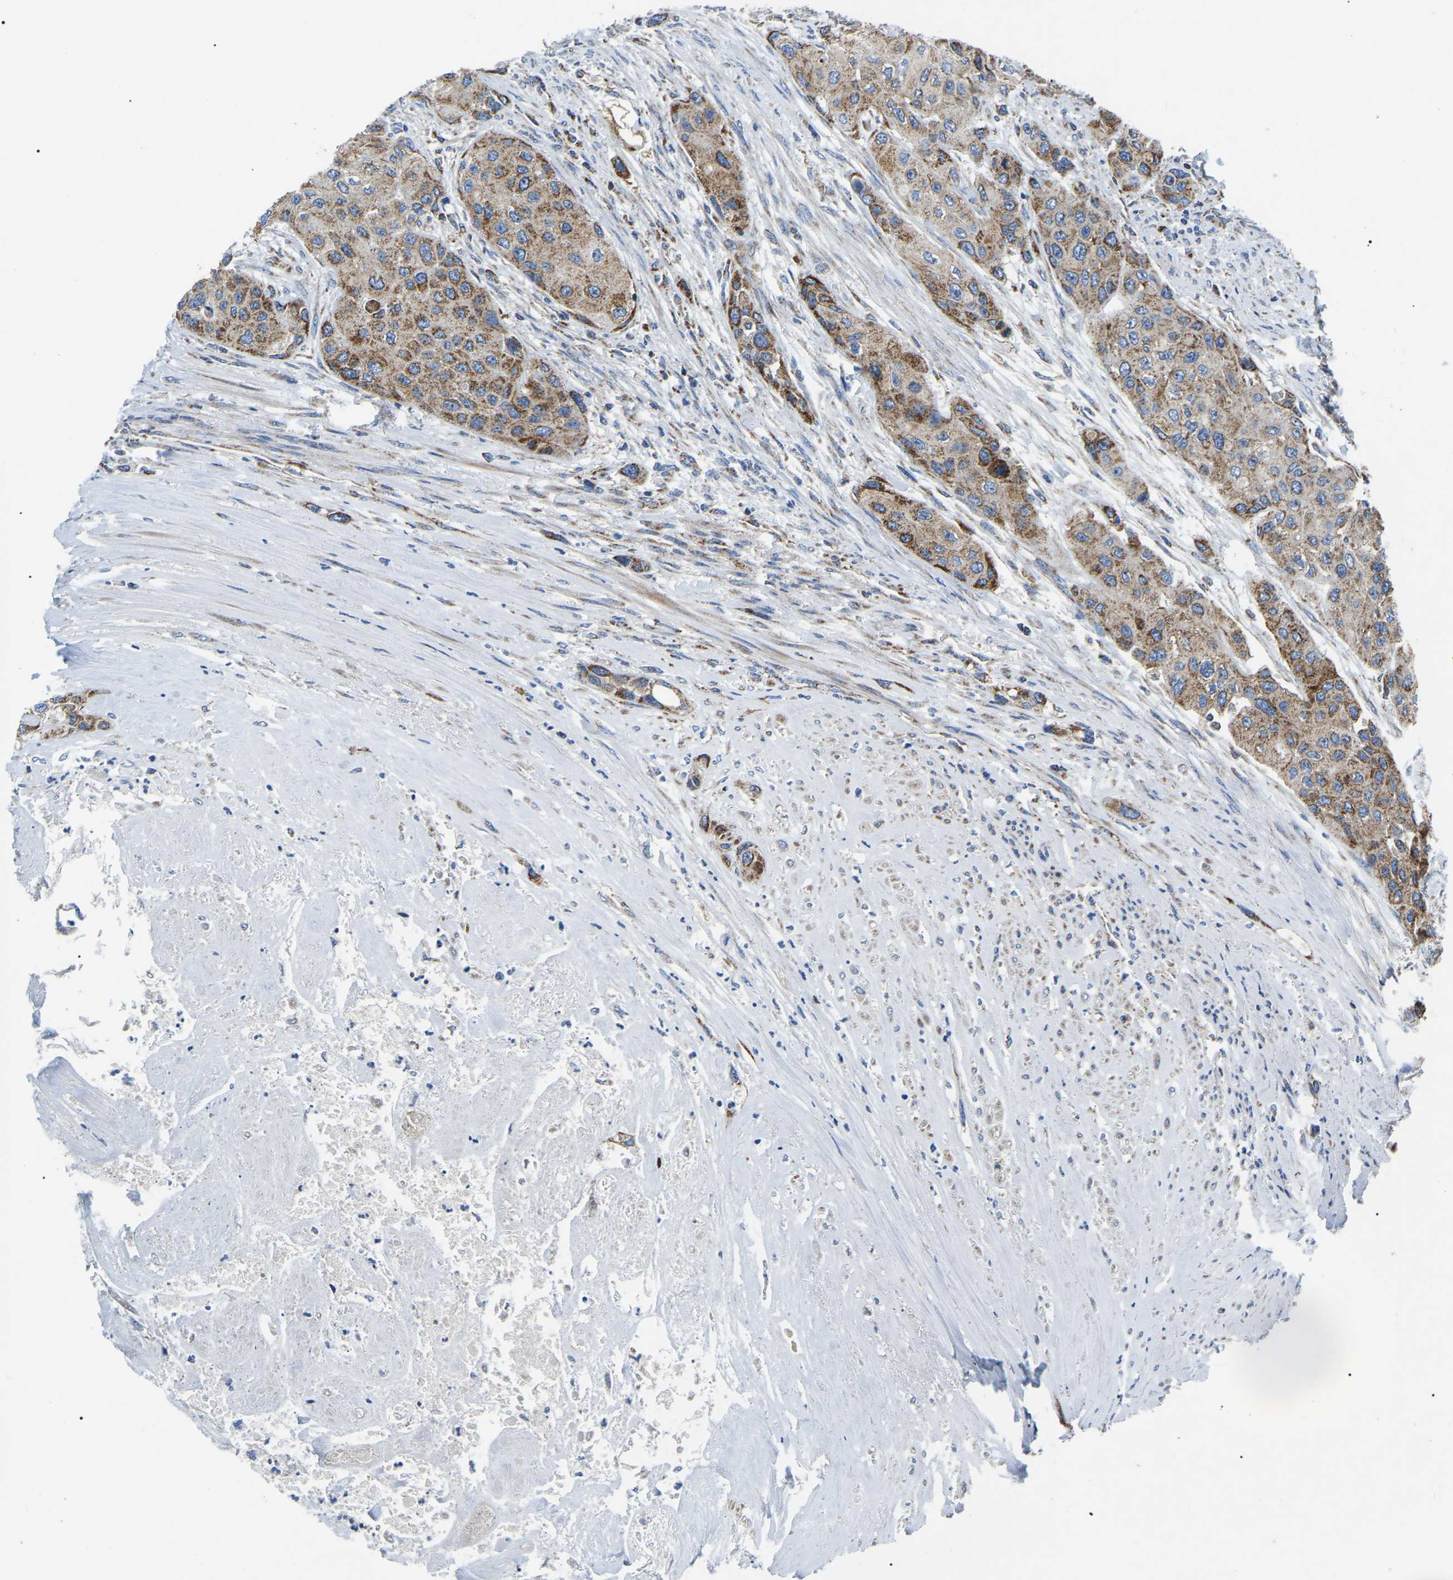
{"staining": {"intensity": "moderate", "quantity": ">75%", "location": "cytoplasmic/membranous"}, "tissue": "urothelial cancer", "cell_type": "Tumor cells", "image_type": "cancer", "snomed": [{"axis": "morphology", "description": "Urothelial carcinoma, High grade"}, {"axis": "topography", "description": "Urinary bladder"}], "caption": "Tumor cells reveal medium levels of moderate cytoplasmic/membranous staining in about >75% of cells in human urothelial cancer.", "gene": "PPM1E", "patient": {"sex": "female", "age": 56}}